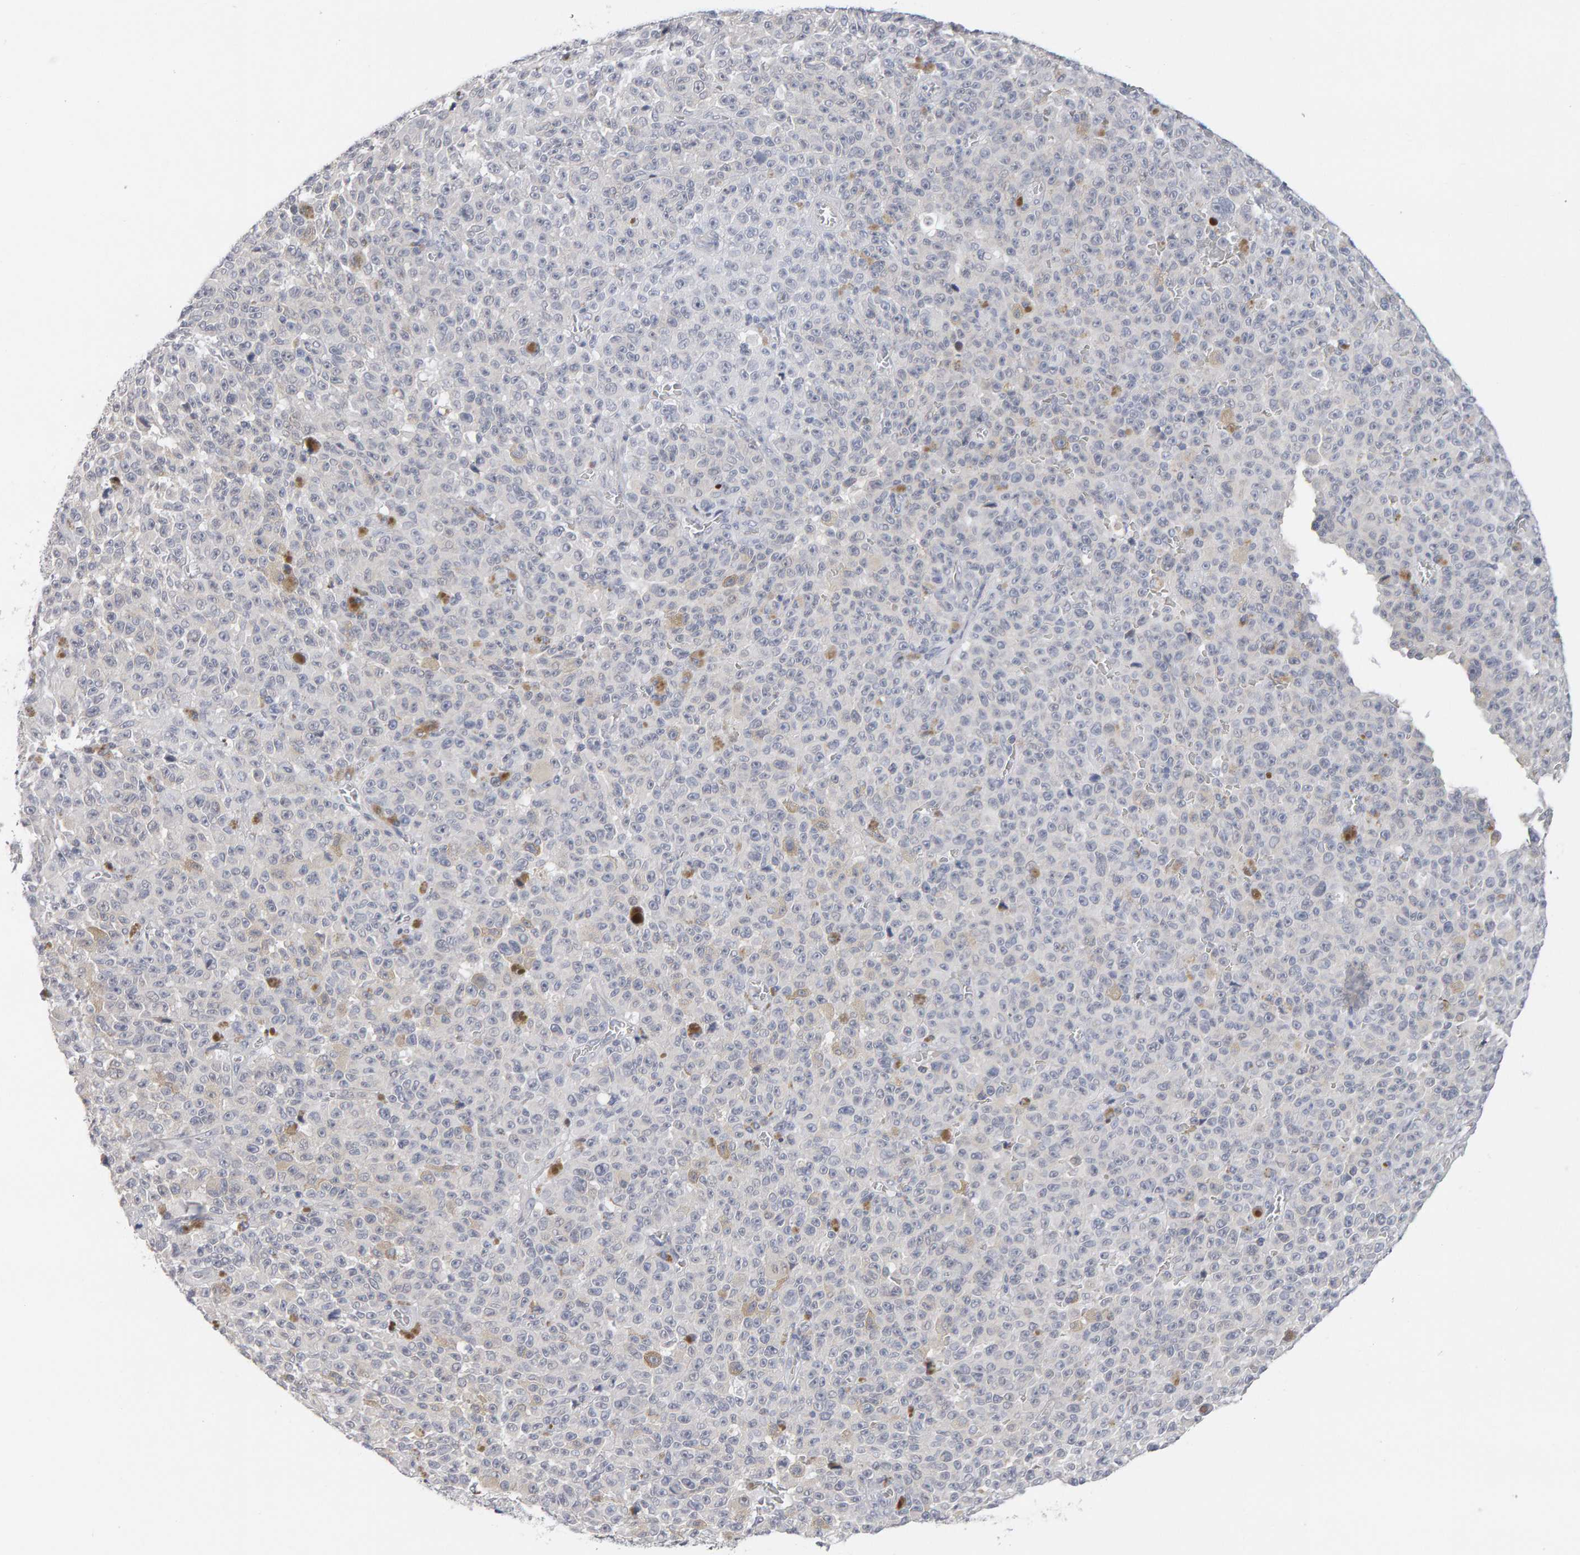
{"staining": {"intensity": "negative", "quantity": "none", "location": "none"}, "tissue": "melanoma", "cell_type": "Tumor cells", "image_type": "cancer", "snomed": [{"axis": "morphology", "description": "Malignant melanoma, NOS"}, {"axis": "topography", "description": "Skin"}], "caption": "An IHC micrograph of melanoma is shown. There is no staining in tumor cells of melanoma. The staining was performed using DAB to visualize the protein expression in brown, while the nuclei were stained in blue with hematoxylin (Magnification: 20x).", "gene": "HNF4A", "patient": {"sex": "female", "age": 82}}